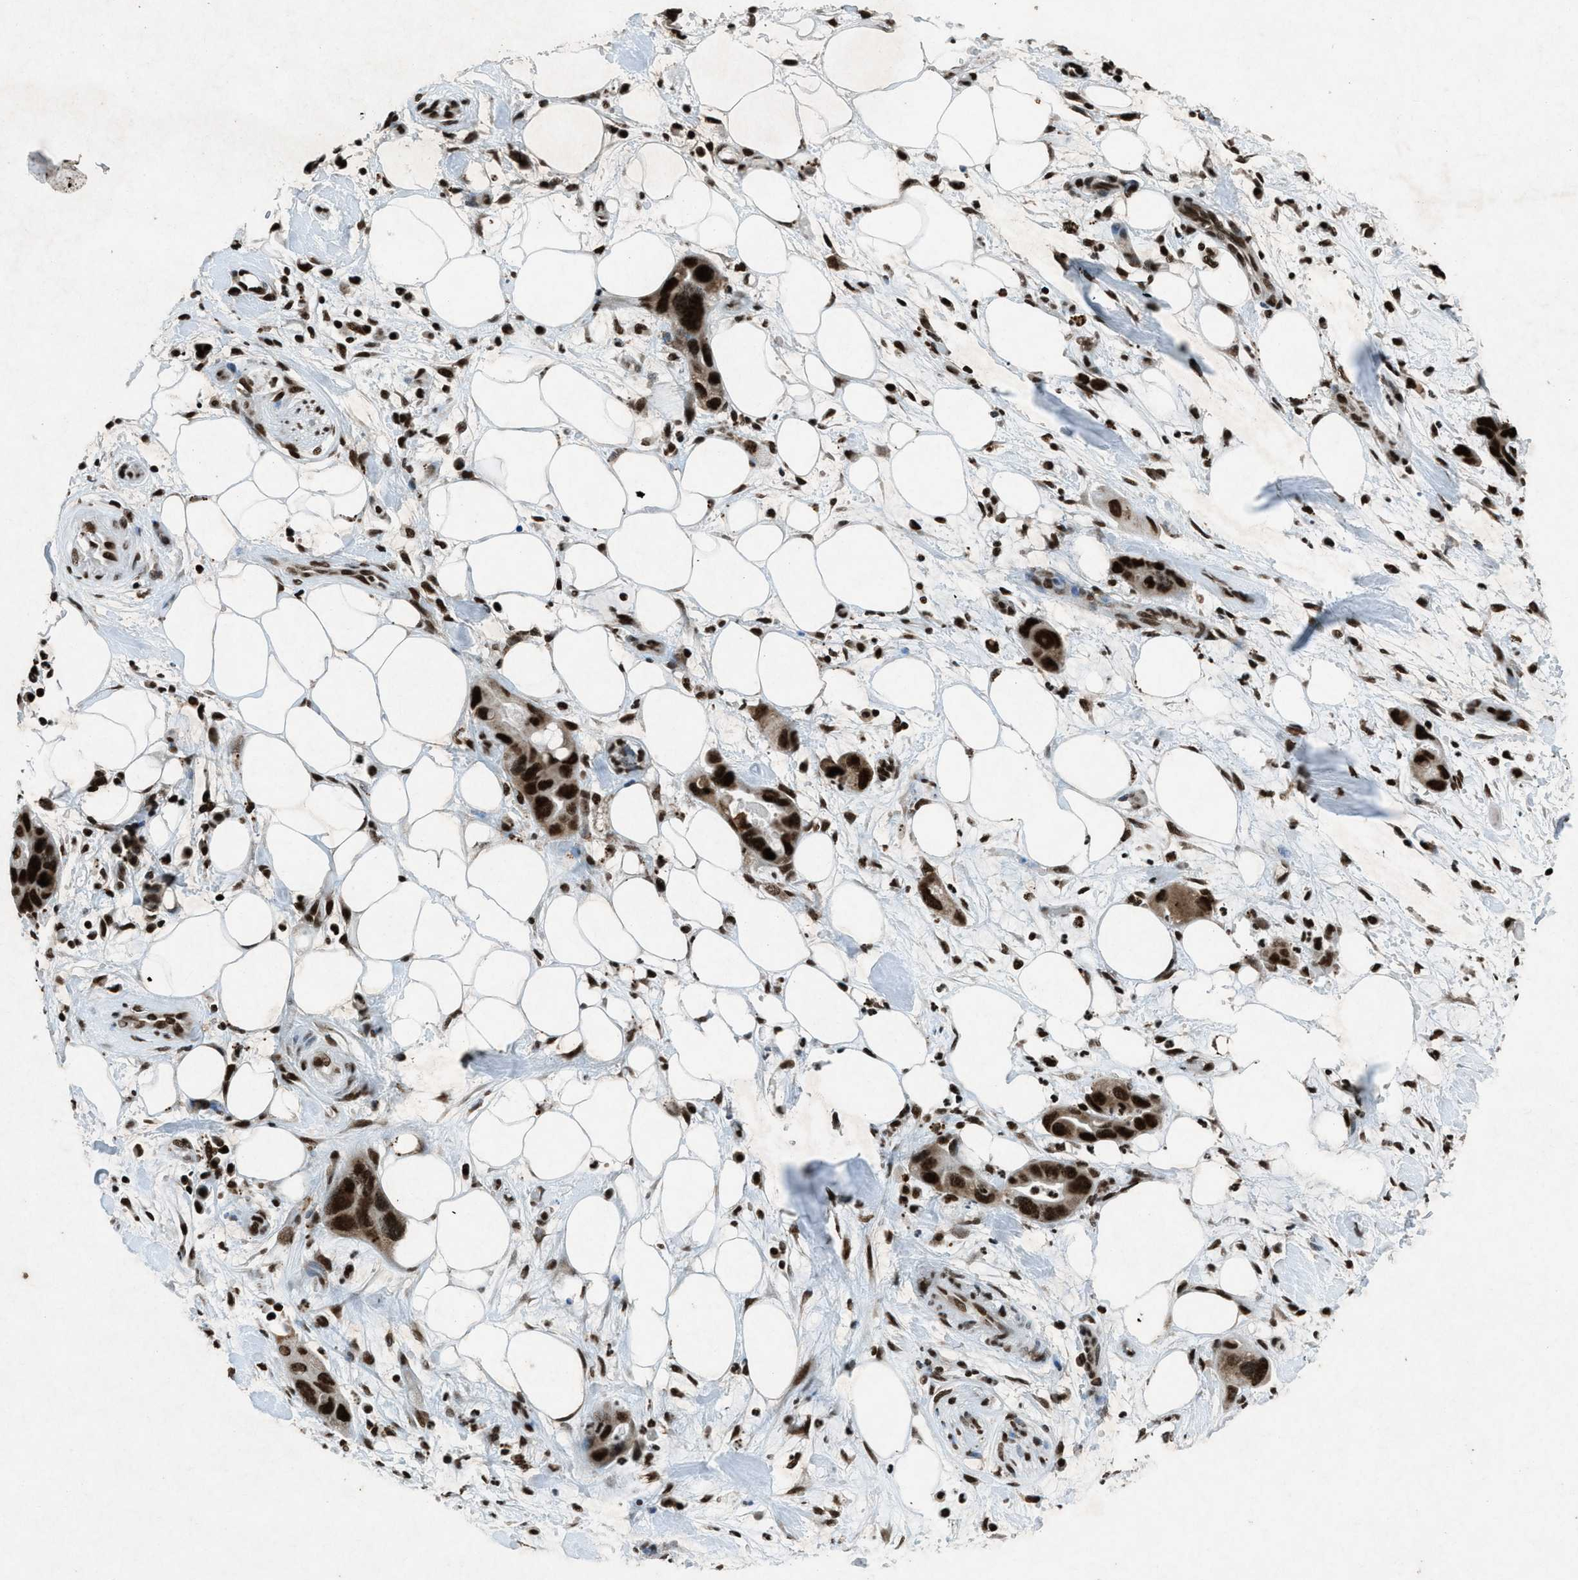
{"staining": {"intensity": "strong", "quantity": ">75%", "location": "nuclear"}, "tissue": "pancreatic cancer", "cell_type": "Tumor cells", "image_type": "cancer", "snomed": [{"axis": "morphology", "description": "Adenocarcinoma, NOS"}, {"axis": "topography", "description": "Pancreas"}], "caption": "Protein expression analysis of pancreatic cancer demonstrates strong nuclear staining in approximately >75% of tumor cells. (DAB IHC with brightfield microscopy, high magnification).", "gene": "NXF1", "patient": {"sex": "female", "age": 71}}